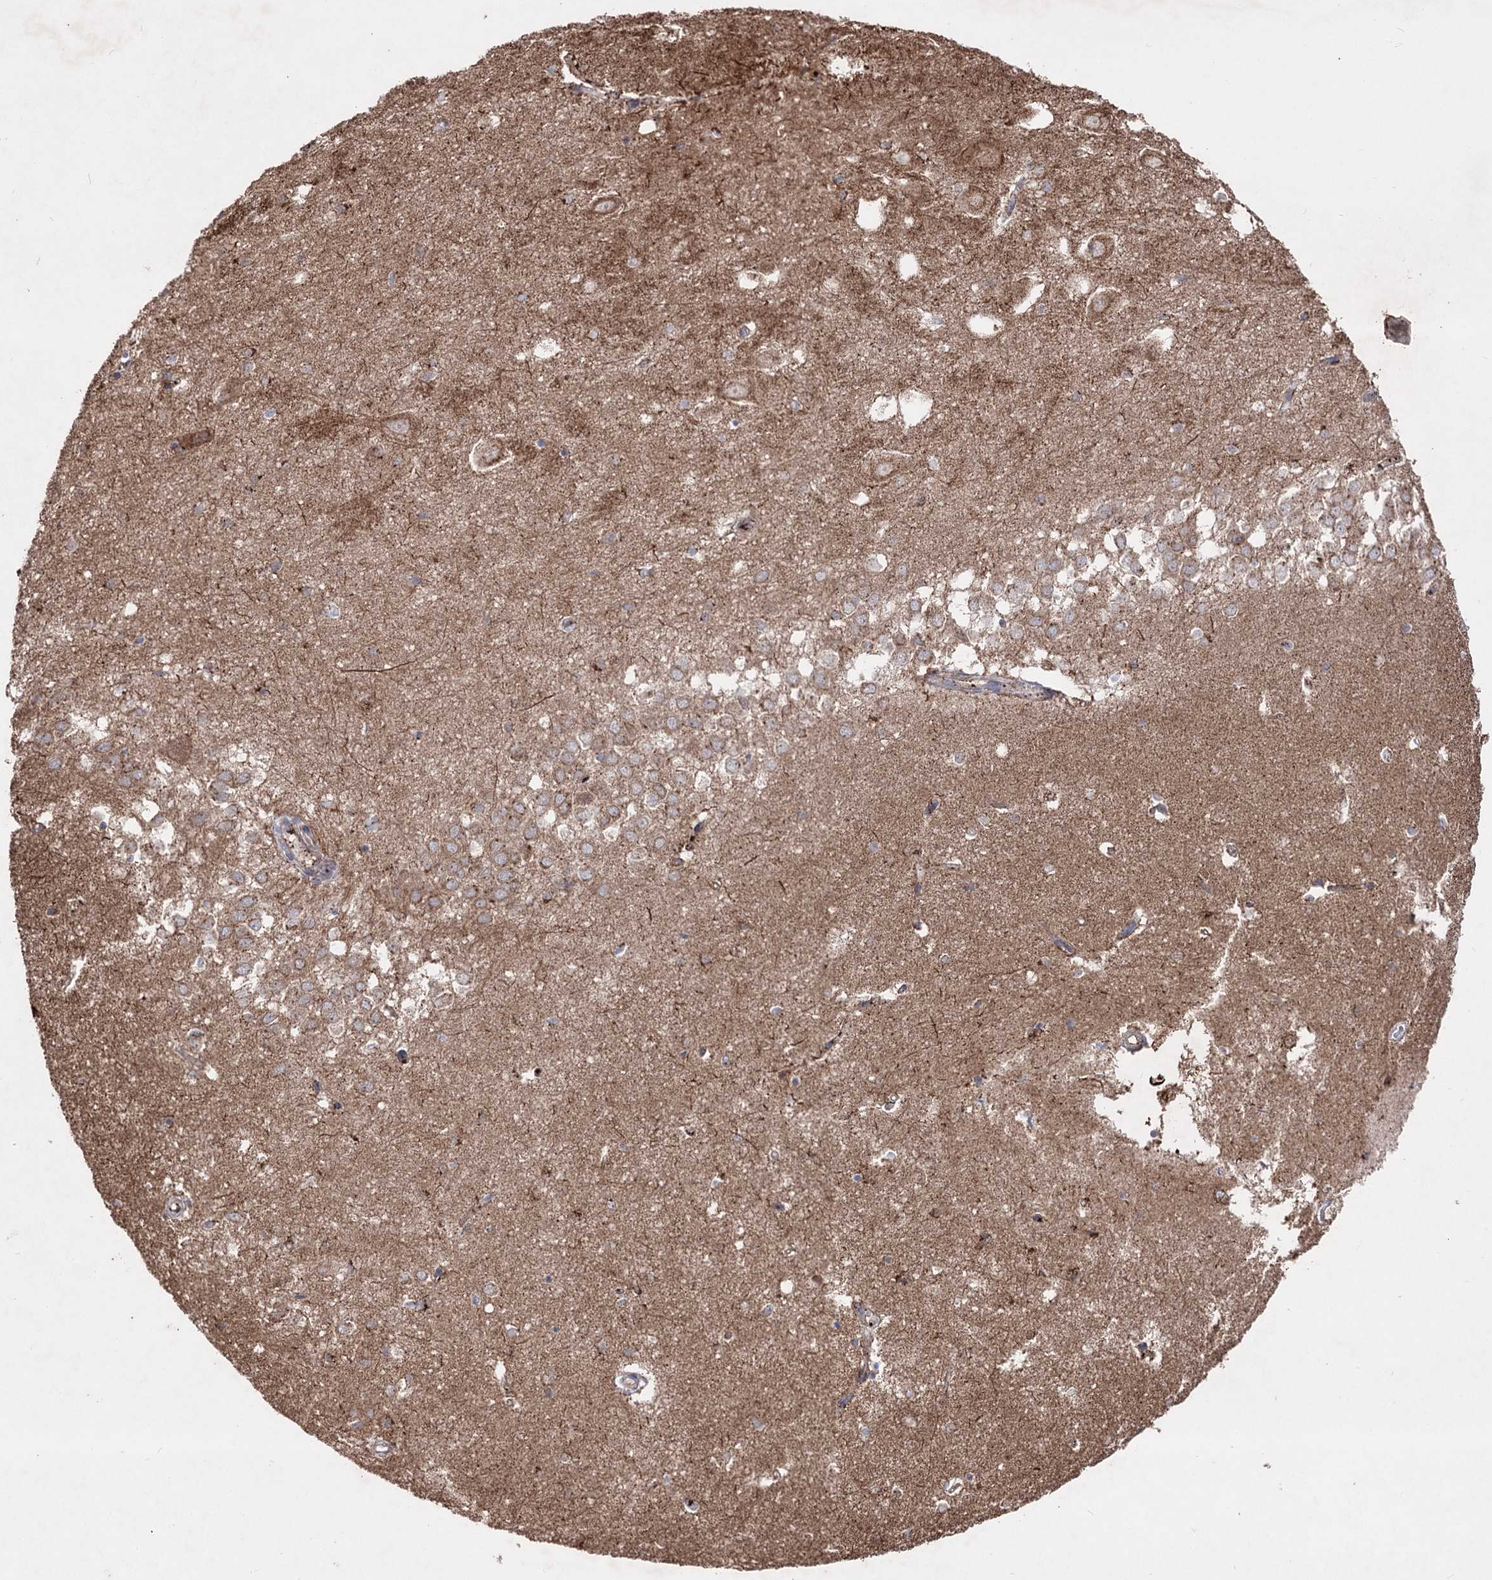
{"staining": {"intensity": "moderate", "quantity": "25%-75%", "location": "cytoplasmic/membranous"}, "tissue": "hippocampus", "cell_type": "Glial cells", "image_type": "normal", "snomed": [{"axis": "morphology", "description": "Normal tissue, NOS"}, {"axis": "topography", "description": "Hippocampus"}], "caption": "This histopathology image shows IHC staining of benign human hippocampus, with medium moderate cytoplasmic/membranous positivity in approximately 25%-75% of glial cells.", "gene": "ARHGAP20", "patient": {"sex": "female", "age": 64}}